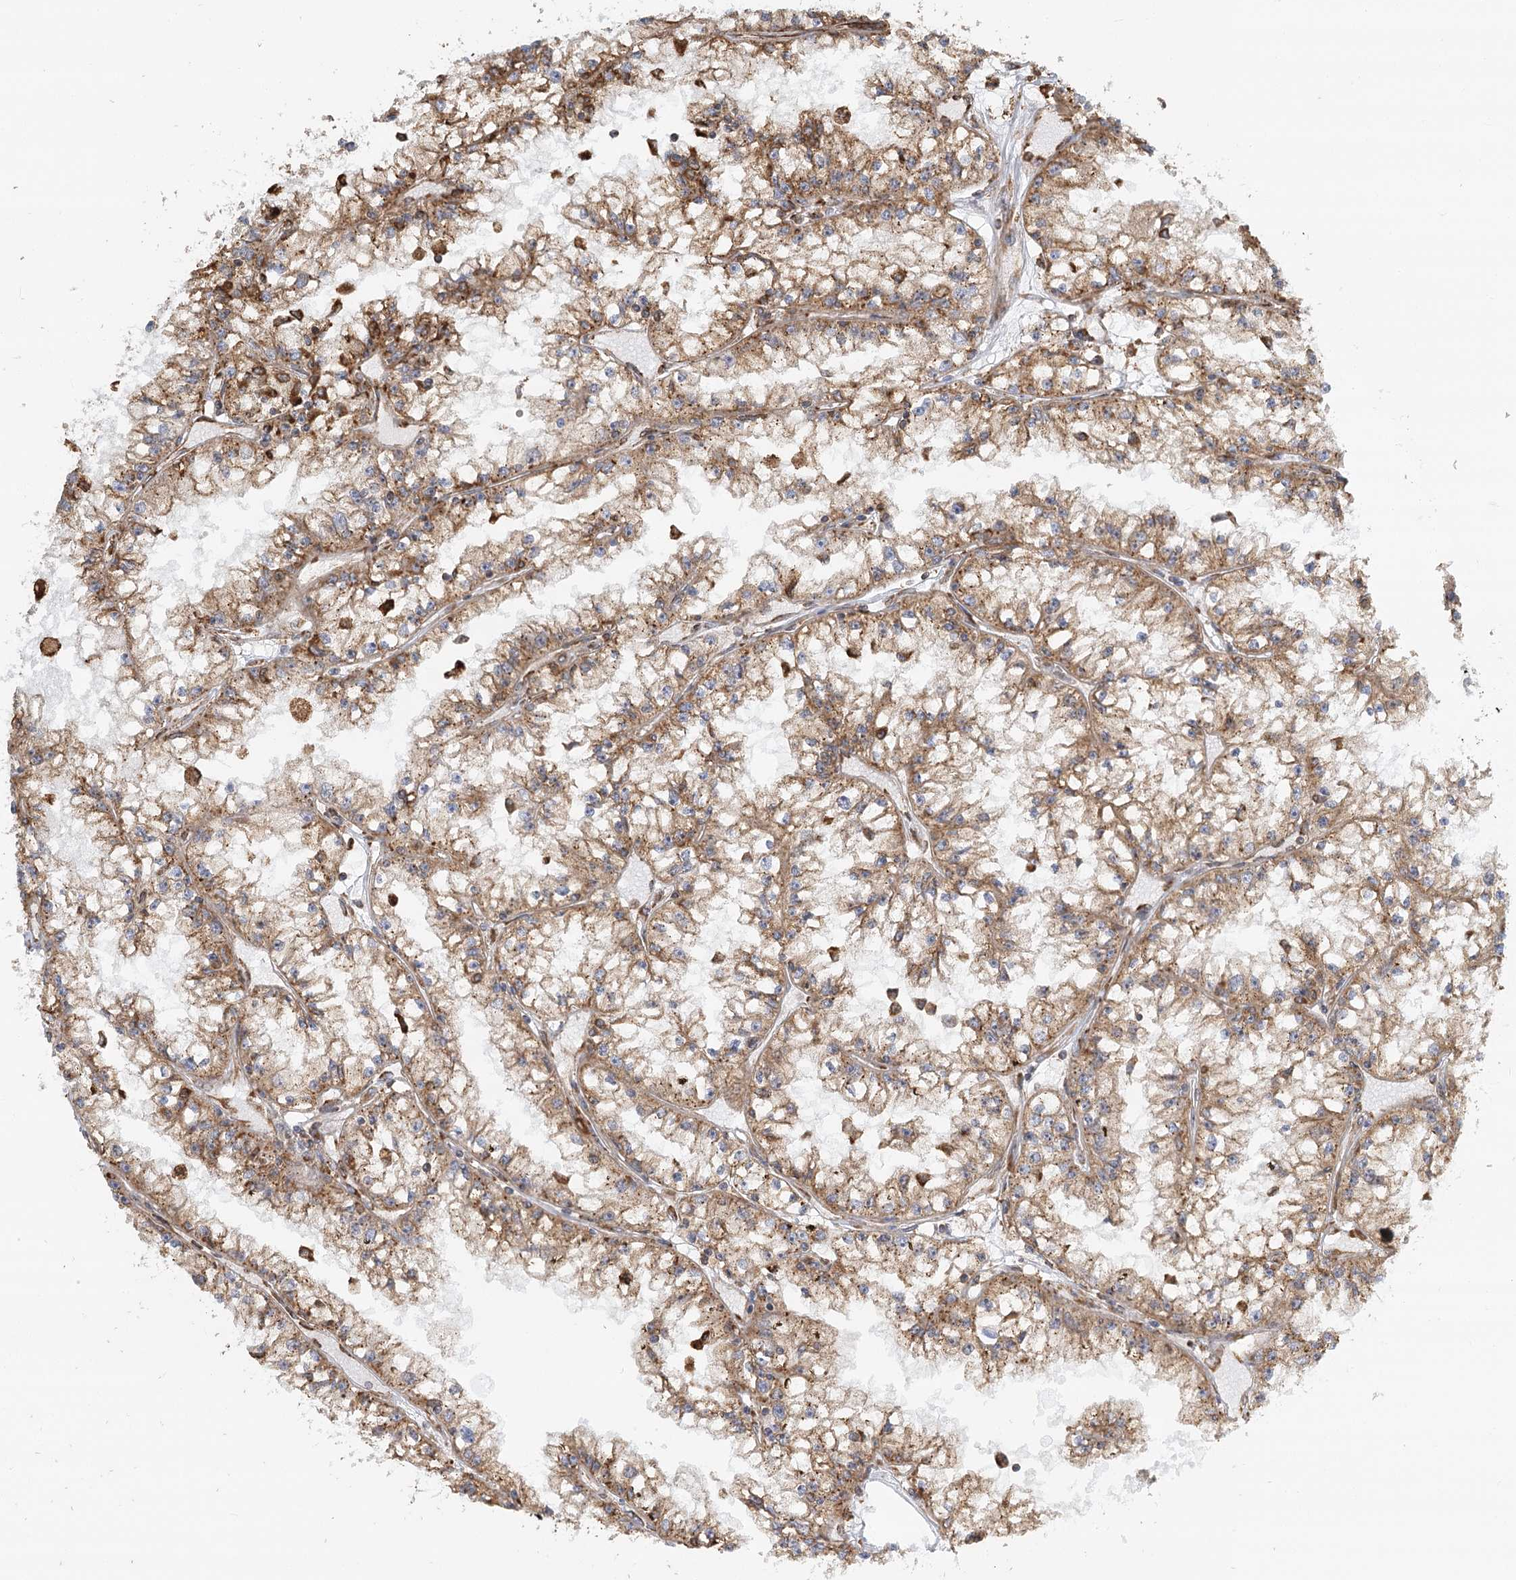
{"staining": {"intensity": "moderate", "quantity": ">75%", "location": "cytoplasmic/membranous"}, "tissue": "renal cancer", "cell_type": "Tumor cells", "image_type": "cancer", "snomed": [{"axis": "morphology", "description": "Adenocarcinoma, NOS"}, {"axis": "topography", "description": "Kidney"}], "caption": "Immunohistochemistry image of renal cancer (adenocarcinoma) stained for a protein (brown), which demonstrates medium levels of moderate cytoplasmic/membranous expression in approximately >75% of tumor cells.", "gene": "TAS1R1", "patient": {"sex": "male", "age": 56}}